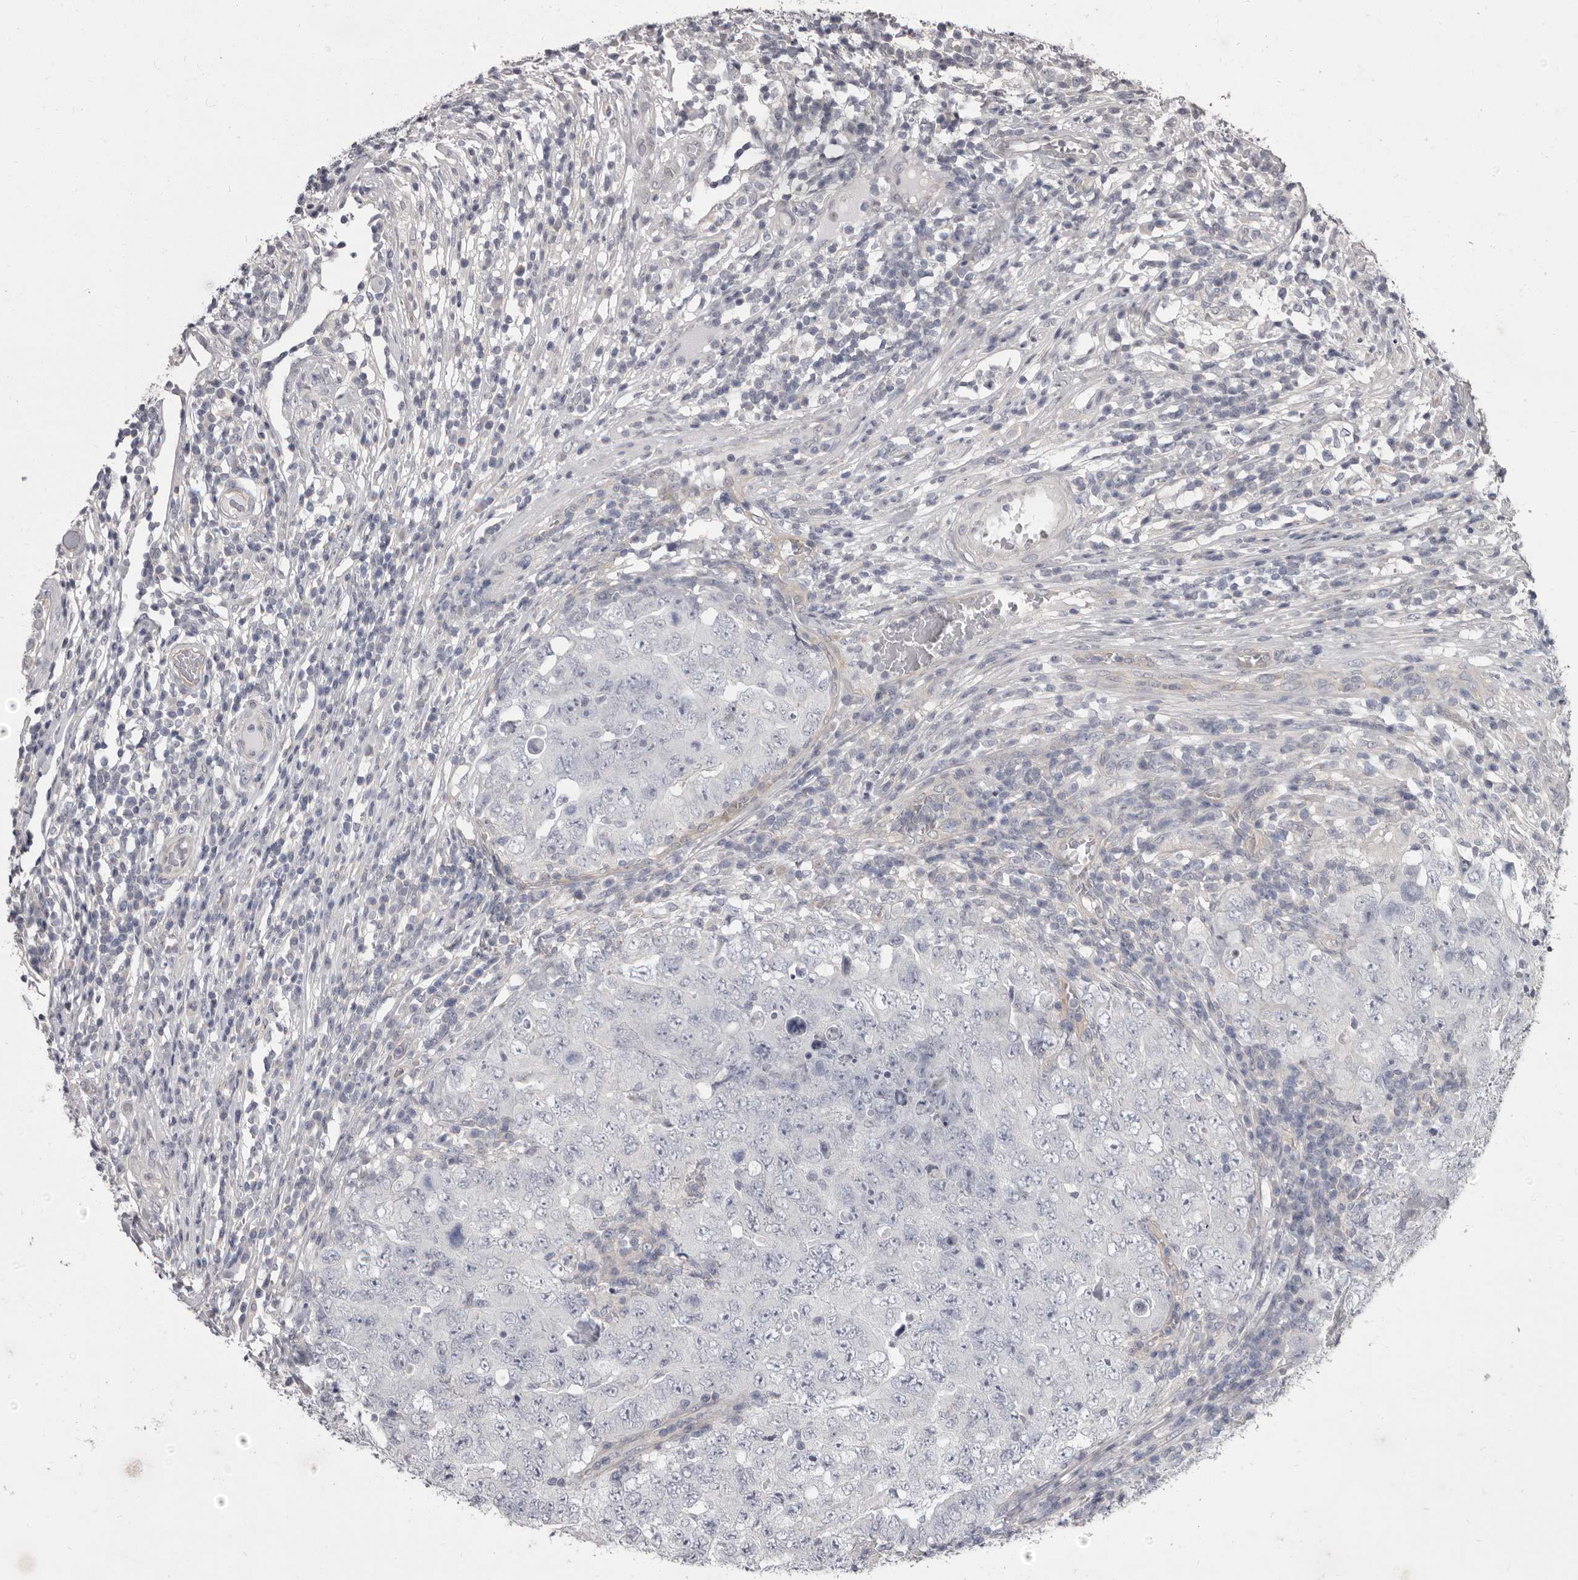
{"staining": {"intensity": "negative", "quantity": "none", "location": "none"}, "tissue": "testis cancer", "cell_type": "Tumor cells", "image_type": "cancer", "snomed": [{"axis": "morphology", "description": "Carcinoma, Embryonal, NOS"}, {"axis": "topography", "description": "Testis"}], "caption": "Immunohistochemistry (IHC) image of testis cancer stained for a protein (brown), which demonstrates no expression in tumor cells. (Brightfield microscopy of DAB (3,3'-diaminobenzidine) immunohistochemistry at high magnification).", "gene": "GSK3B", "patient": {"sex": "male", "age": 26}}